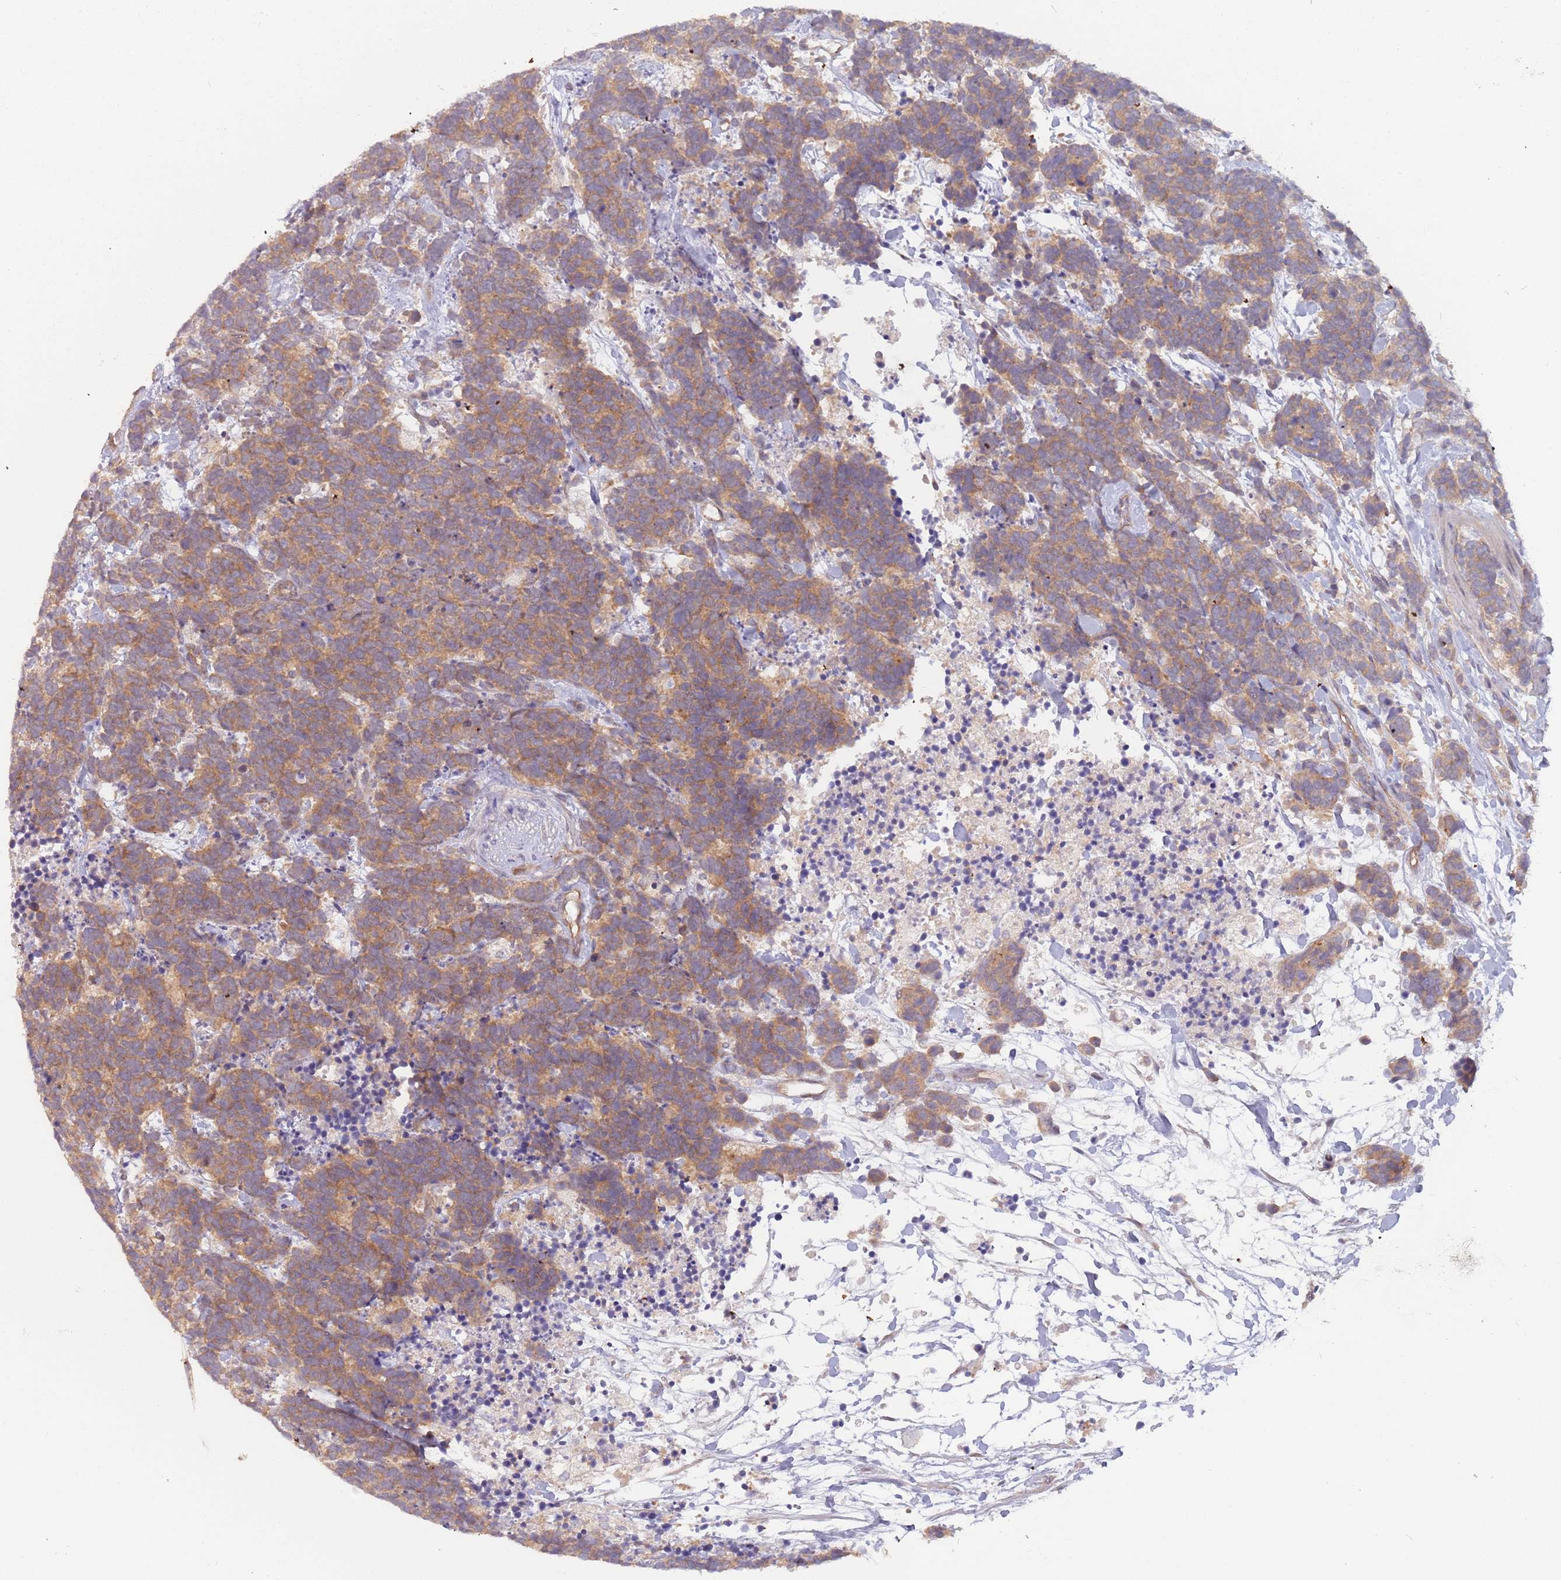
{"staining": {"intensity": "moderate", "quantity": ">75%", "location": "cytoplasmic/membranous"}, "tissue": "carcinoid", "cell_type": "Tumor cells", "image_type": "cancer", "snomed": [{"axis": "morphology", "description": "Carcinoma, NOS"}, {"axis": "morphology", "description": "Carcinoid, malignant, NOS"}, {"axis": "topography", "description": "Prostate"}], "caption": "Protein staining shows moderate cytoplasmic/membranous expression in about >75% of tumor cells in carcinoid.", "gene": "SAV1", "patient": {"sex": "male", "age": 57}}